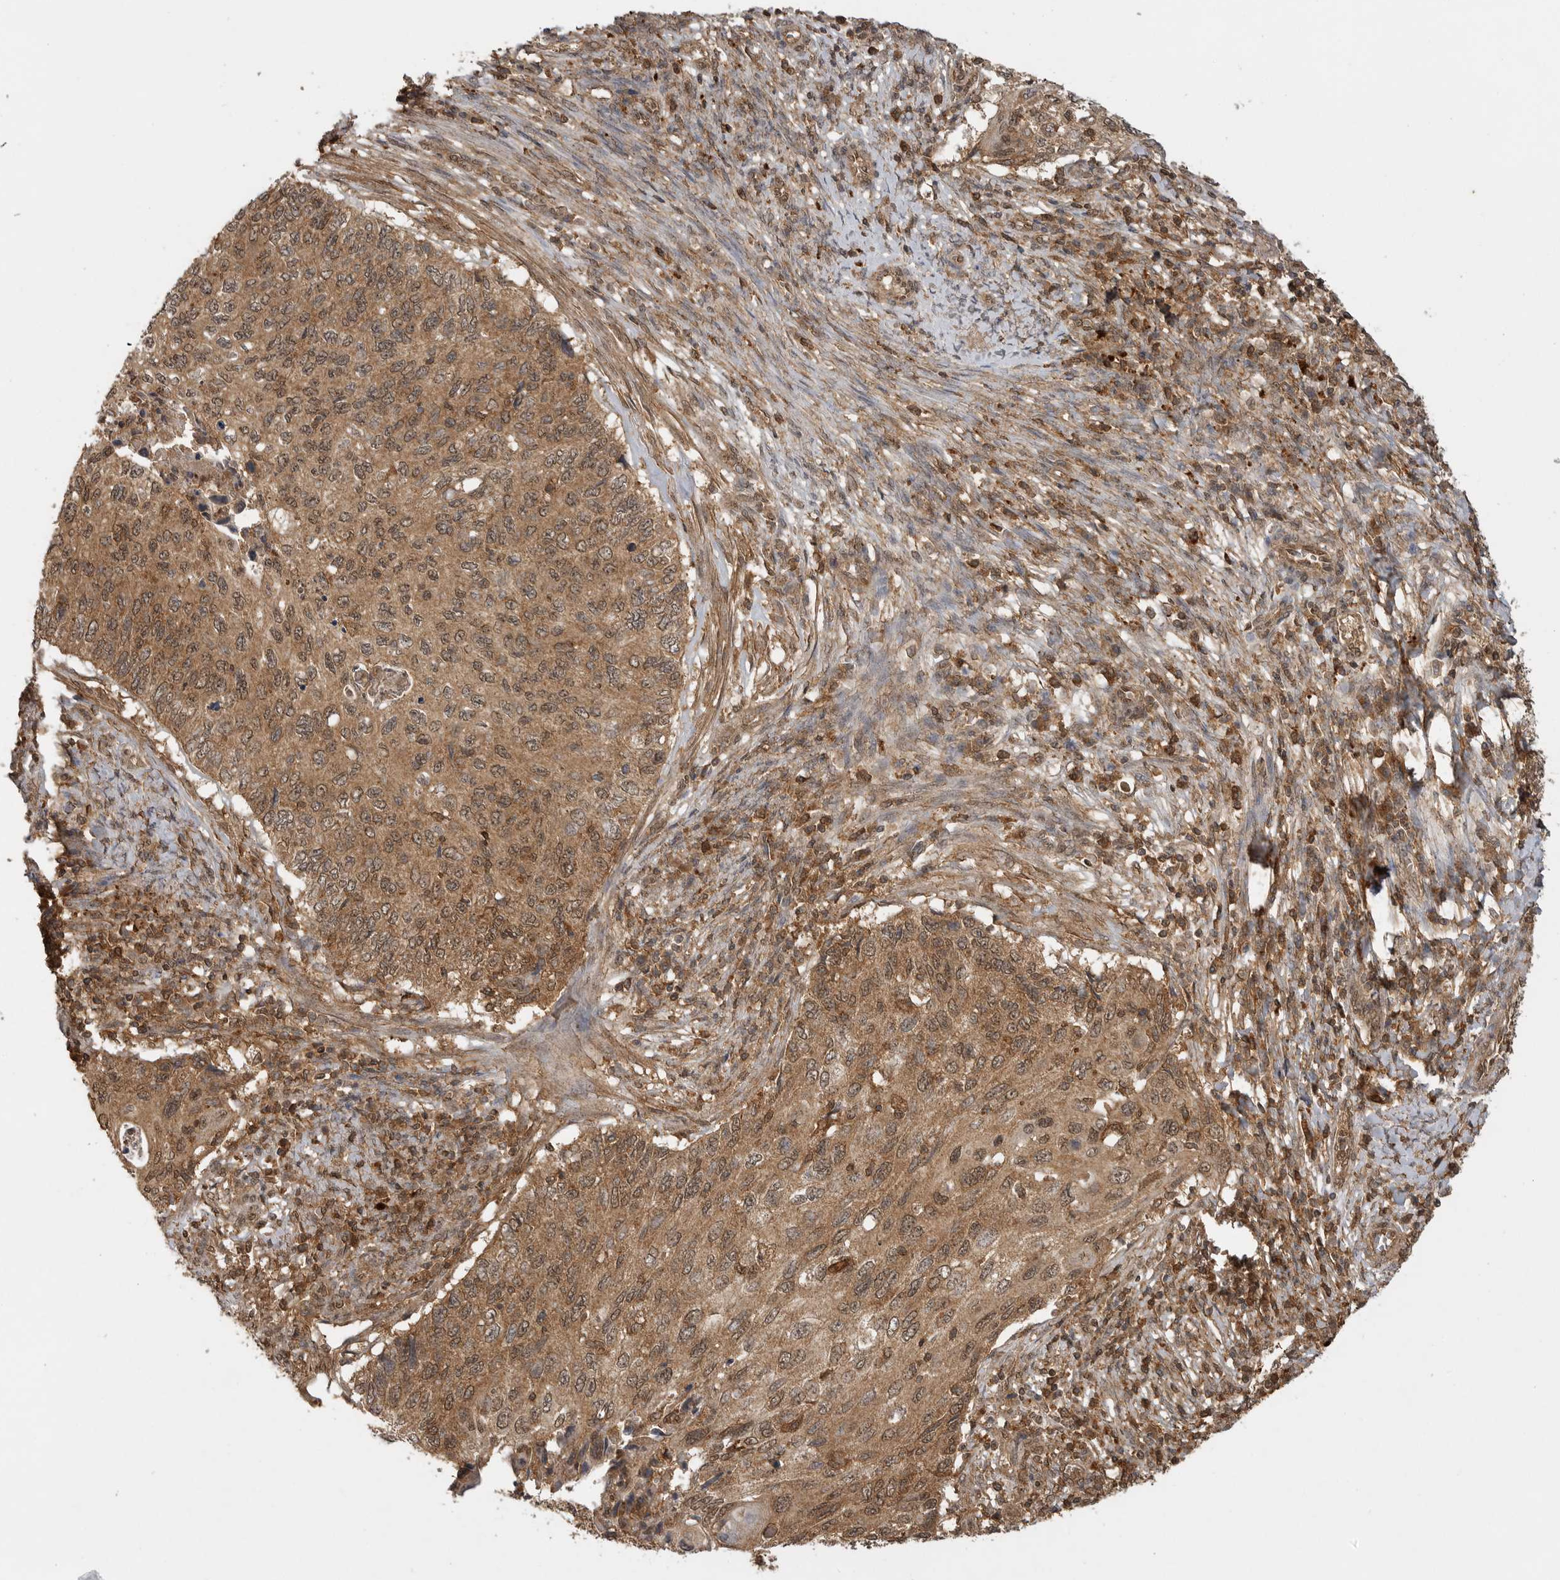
{"staining": {"intensity": "moderate", "quantity": ">75%", "location": "cytoplasmic/membranous,nuclear"}, "tissue": "cervical cancer", "cell_type": "Tumor cells", "image_type": "cancer", "snomed": [{"axis": "morphology", "description": "Squamous cell carcinoma, NOS"}, {"axis": "topography", "description": "Cervix"}], "caption": "Brown immunohistochemical staining in human squamous cell carcinoma (cervical) shows moderate cytoplasmic/membranous and nuclear staining in approximately >75% of tumor cells.", "gene": "ICOSLG", "patient": {"sex": "female", "age": 70}}